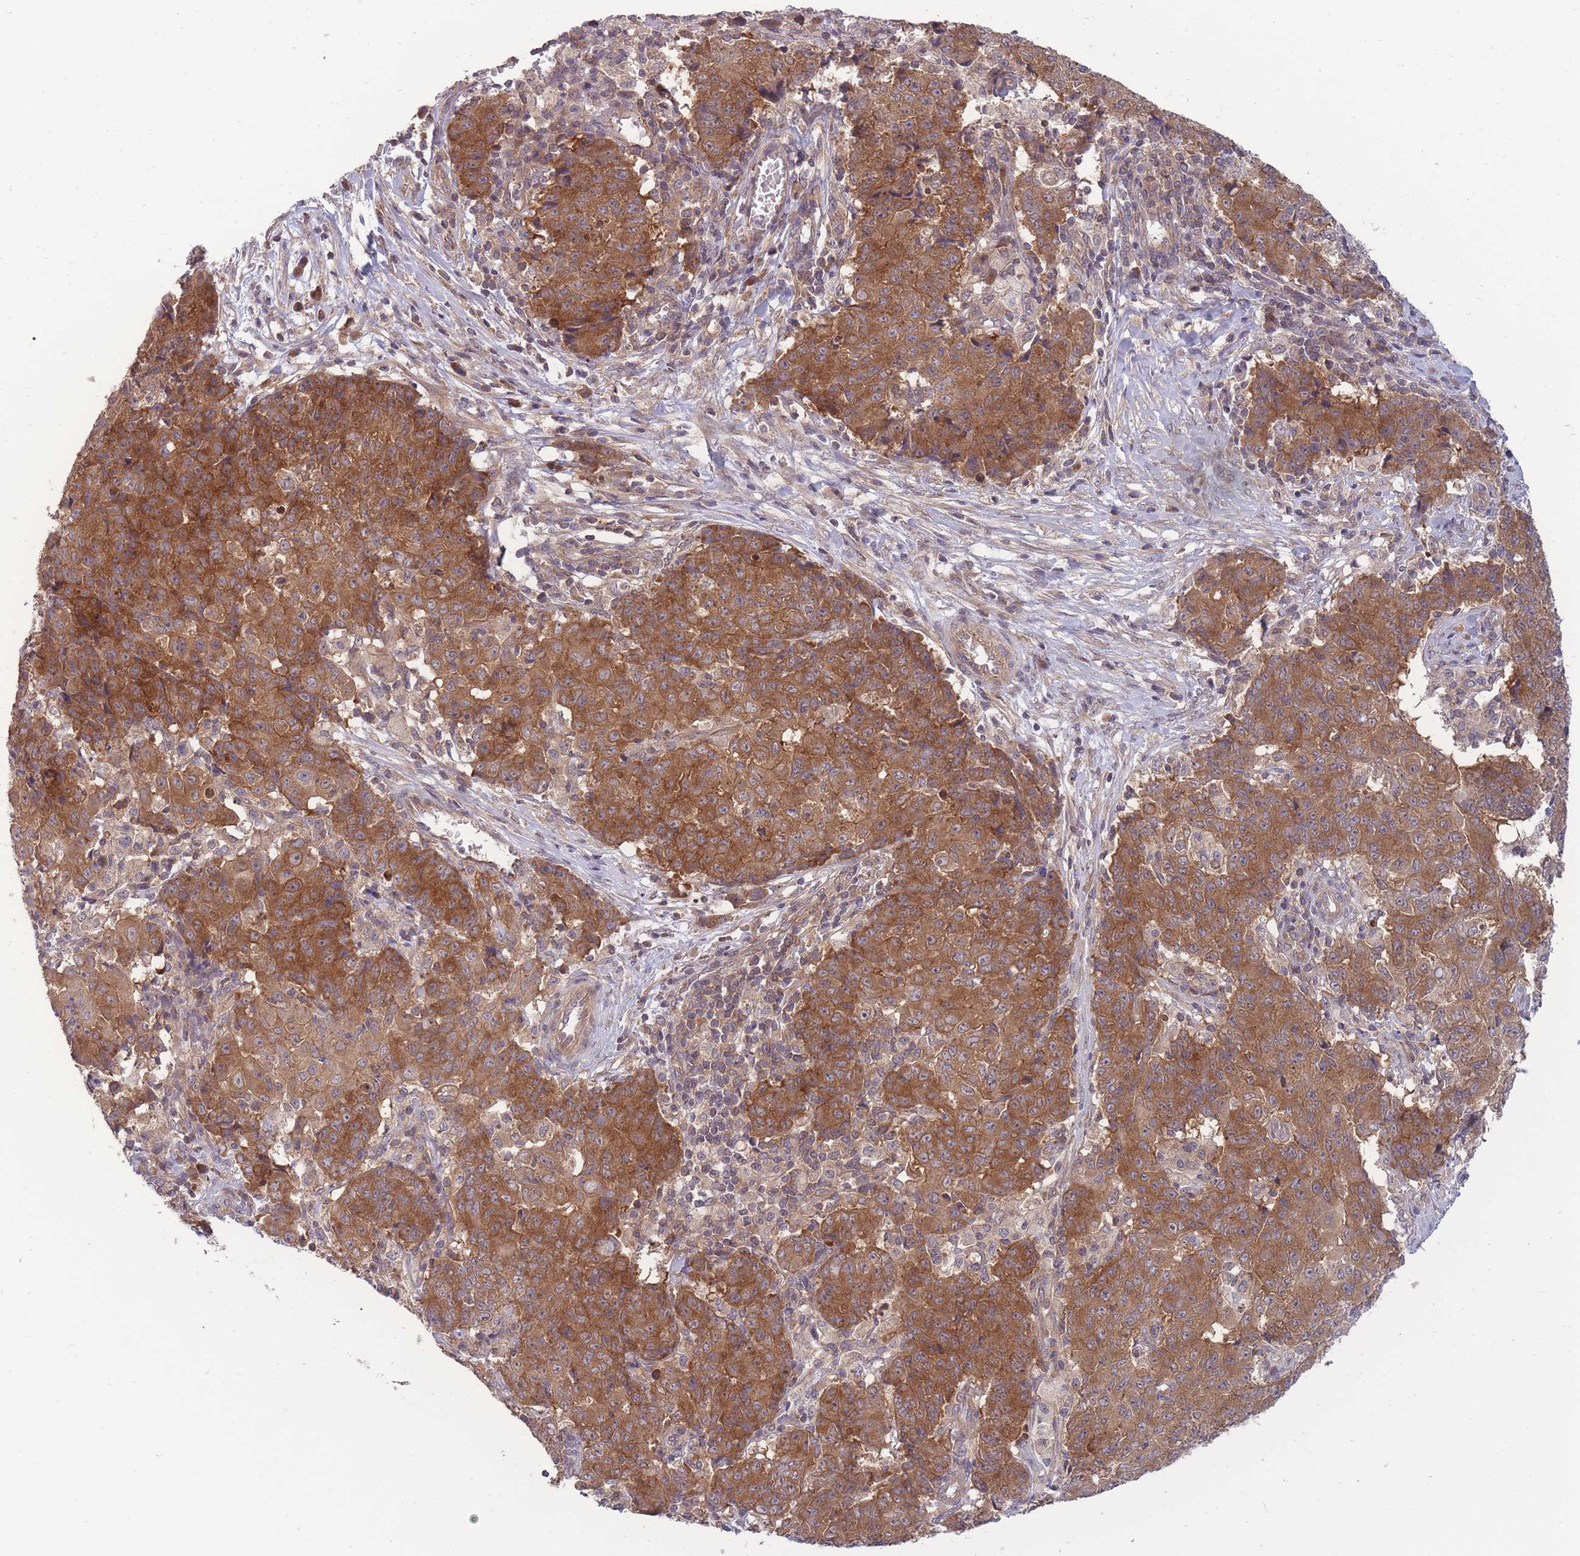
{"staining": {"intensity": "moderate", "quantity": ">75%", "location": "cytoplasmic/membranous"}, "tissue": "ovarian cancer", "cell_type": "Tumor cells", "image_type": "cancer", "snomed": [{"axis": "morphology", "description": "Carcinoma, endometroid"}, {"axis": "topography", "description": "Ovary"}], "caption": "The histopathology image exhibits a brown stain indicating the presence of a protein in the cytoplasmic/membranous of tumor cells in endometroid carcinoma (ovarian). (Brightfield microscopy of DAB IHC at high magnification).", "gene": "PFDN6", "patient": {"sex": "female", "age": 42}}